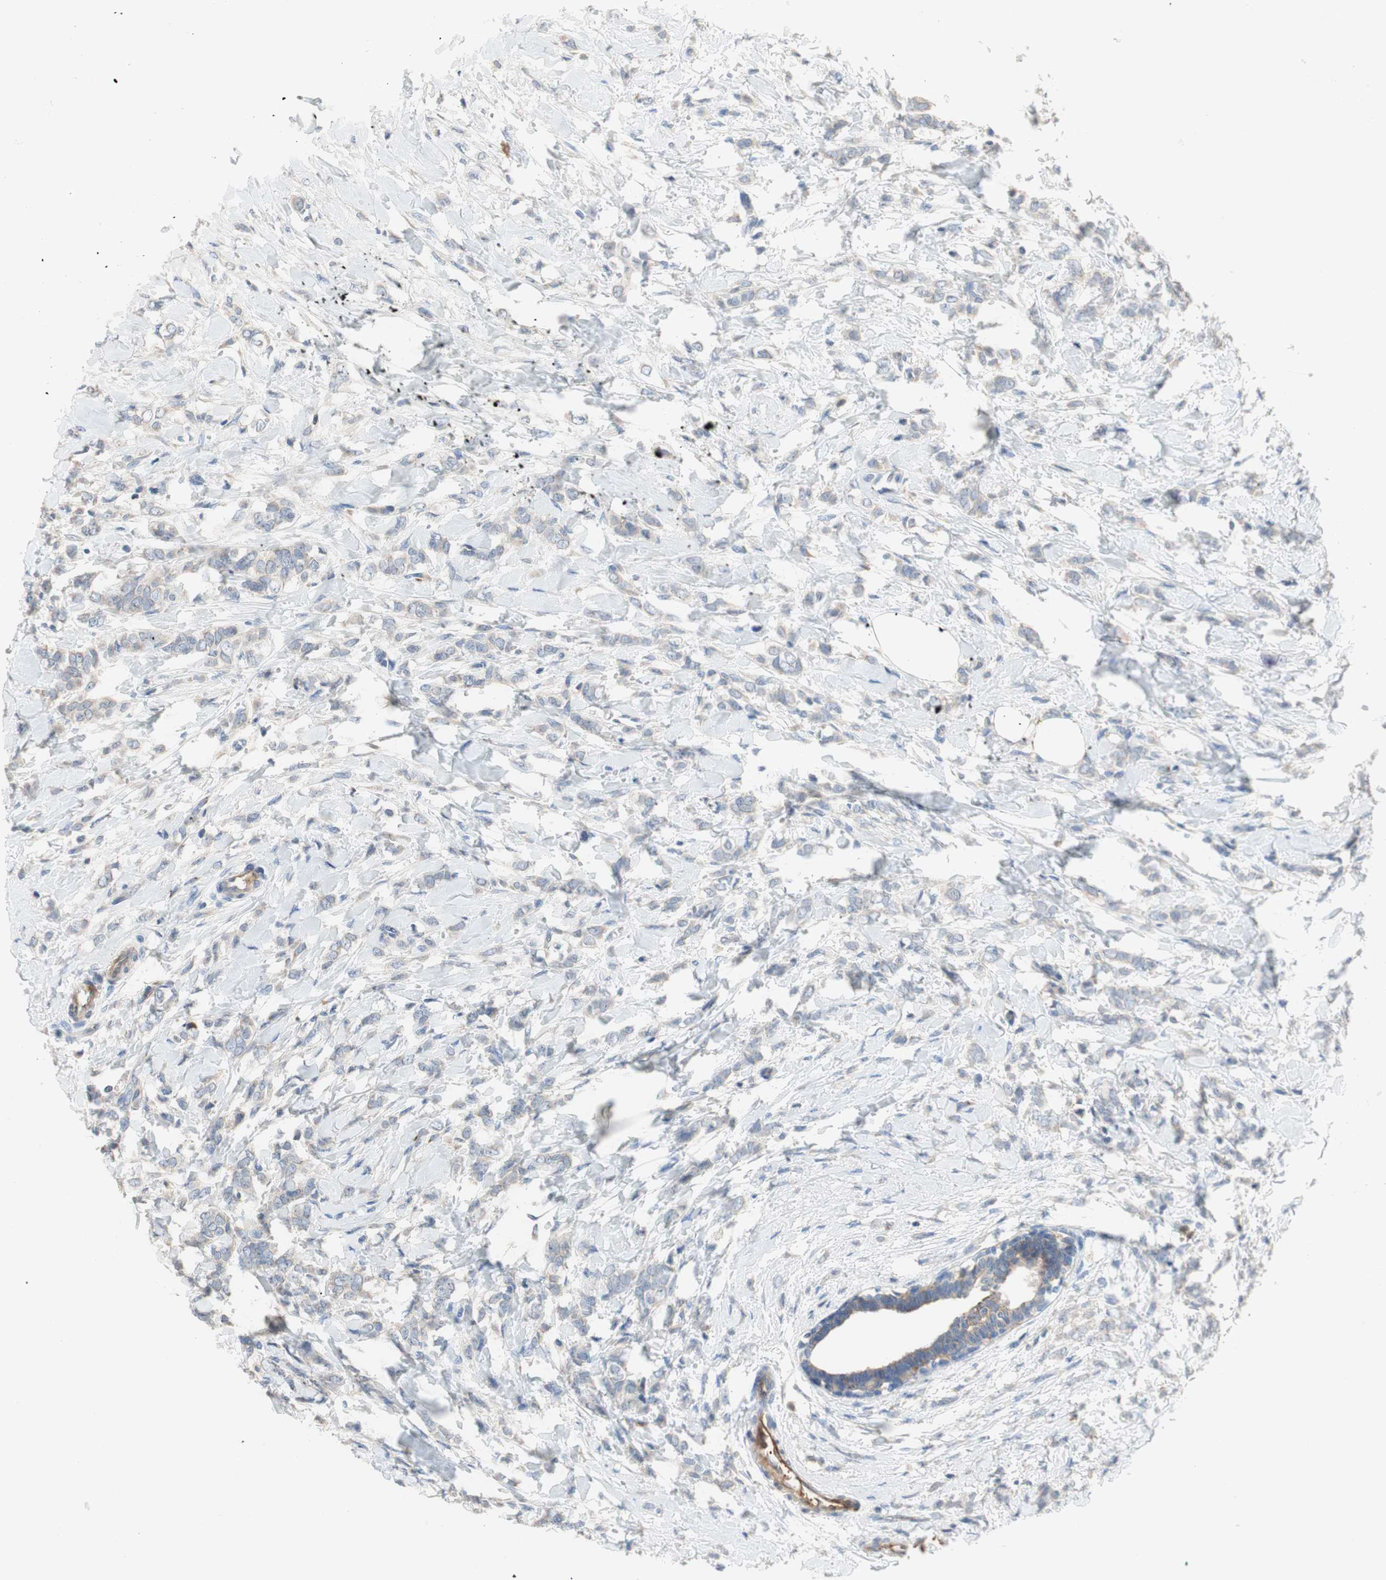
{"staining": {"intensity": "negative", "quantity": "none", "location": "none"}, "tissue": "breast cancer", "cell_type": "Tumor cells", "image_type": "cancer", "snomed": [{"axis": "morphology", "description": "Lobular carcinoma, in situ"}, {"axis": "morphology", "description": "Lobular carcinoma"}, {"axis": "topography", "description": "Breast"}], "caption": "The micrograph displays no staining of tumor cells in breast lobular carcinoma.", "gene": "ALPL", "patient": {"sex": "female", "age": 41}}